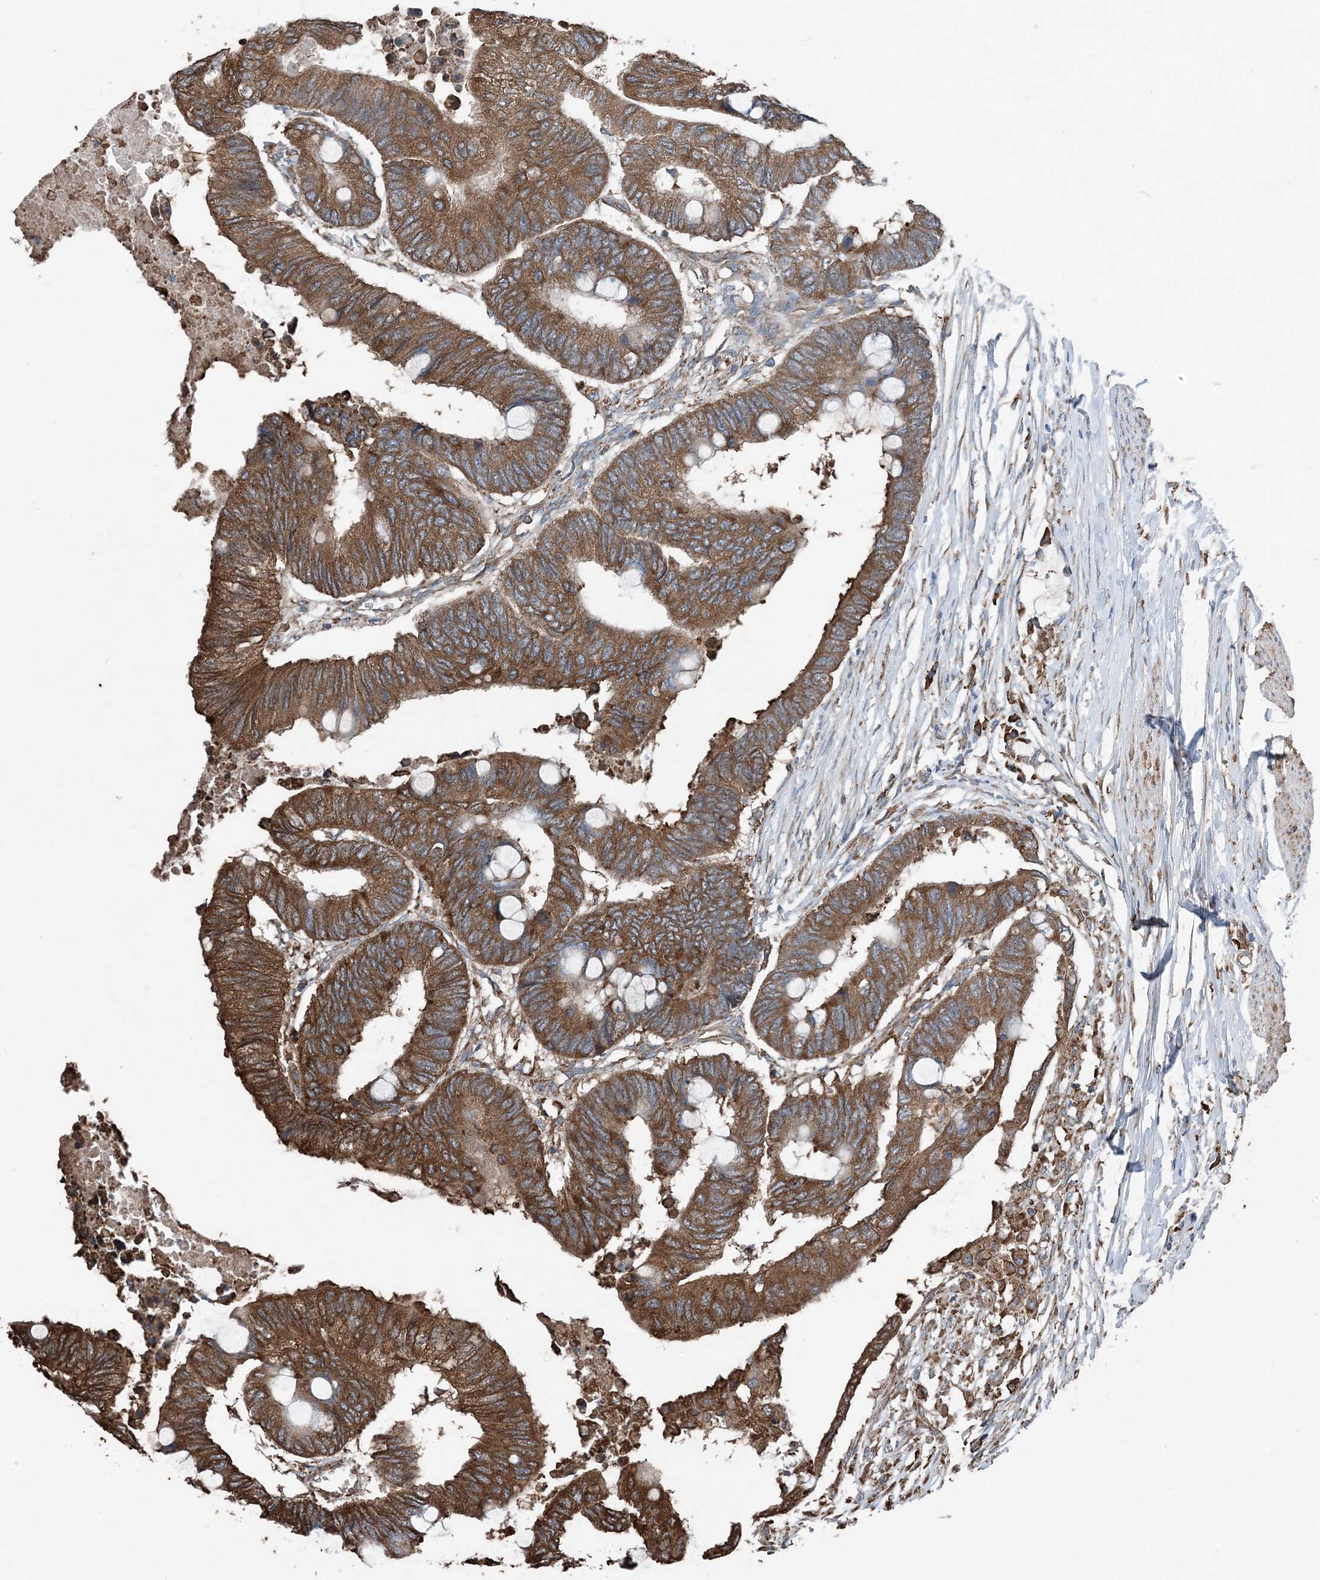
{"staining": {"intensity": "strong", "quantity": ">75%", "location": "cytoplasmic/membranous"}, "tissue": "colorectal cancer", "cell_type": "Tumor cells", "image_type": "cancer", "snomed": [{"axis": "morphology", "description": "Normal tissue, NOS"}, {"axis": "morphology", "description": "Adenocarcinoma, NOS"}, {"axis": "topography", "description": "Rectum"}, {"axis": "topography", "description": "Peripheral nerve tissue"}], "caption": "Protein expression analysis of colorectal cancer (adenocarcinoma) reveals strong cytoplasmic/membranous expression in approximately >75% of tumor cells.", "gene": "PDIA6", "patient": {"sex": "male", "age": 92}}